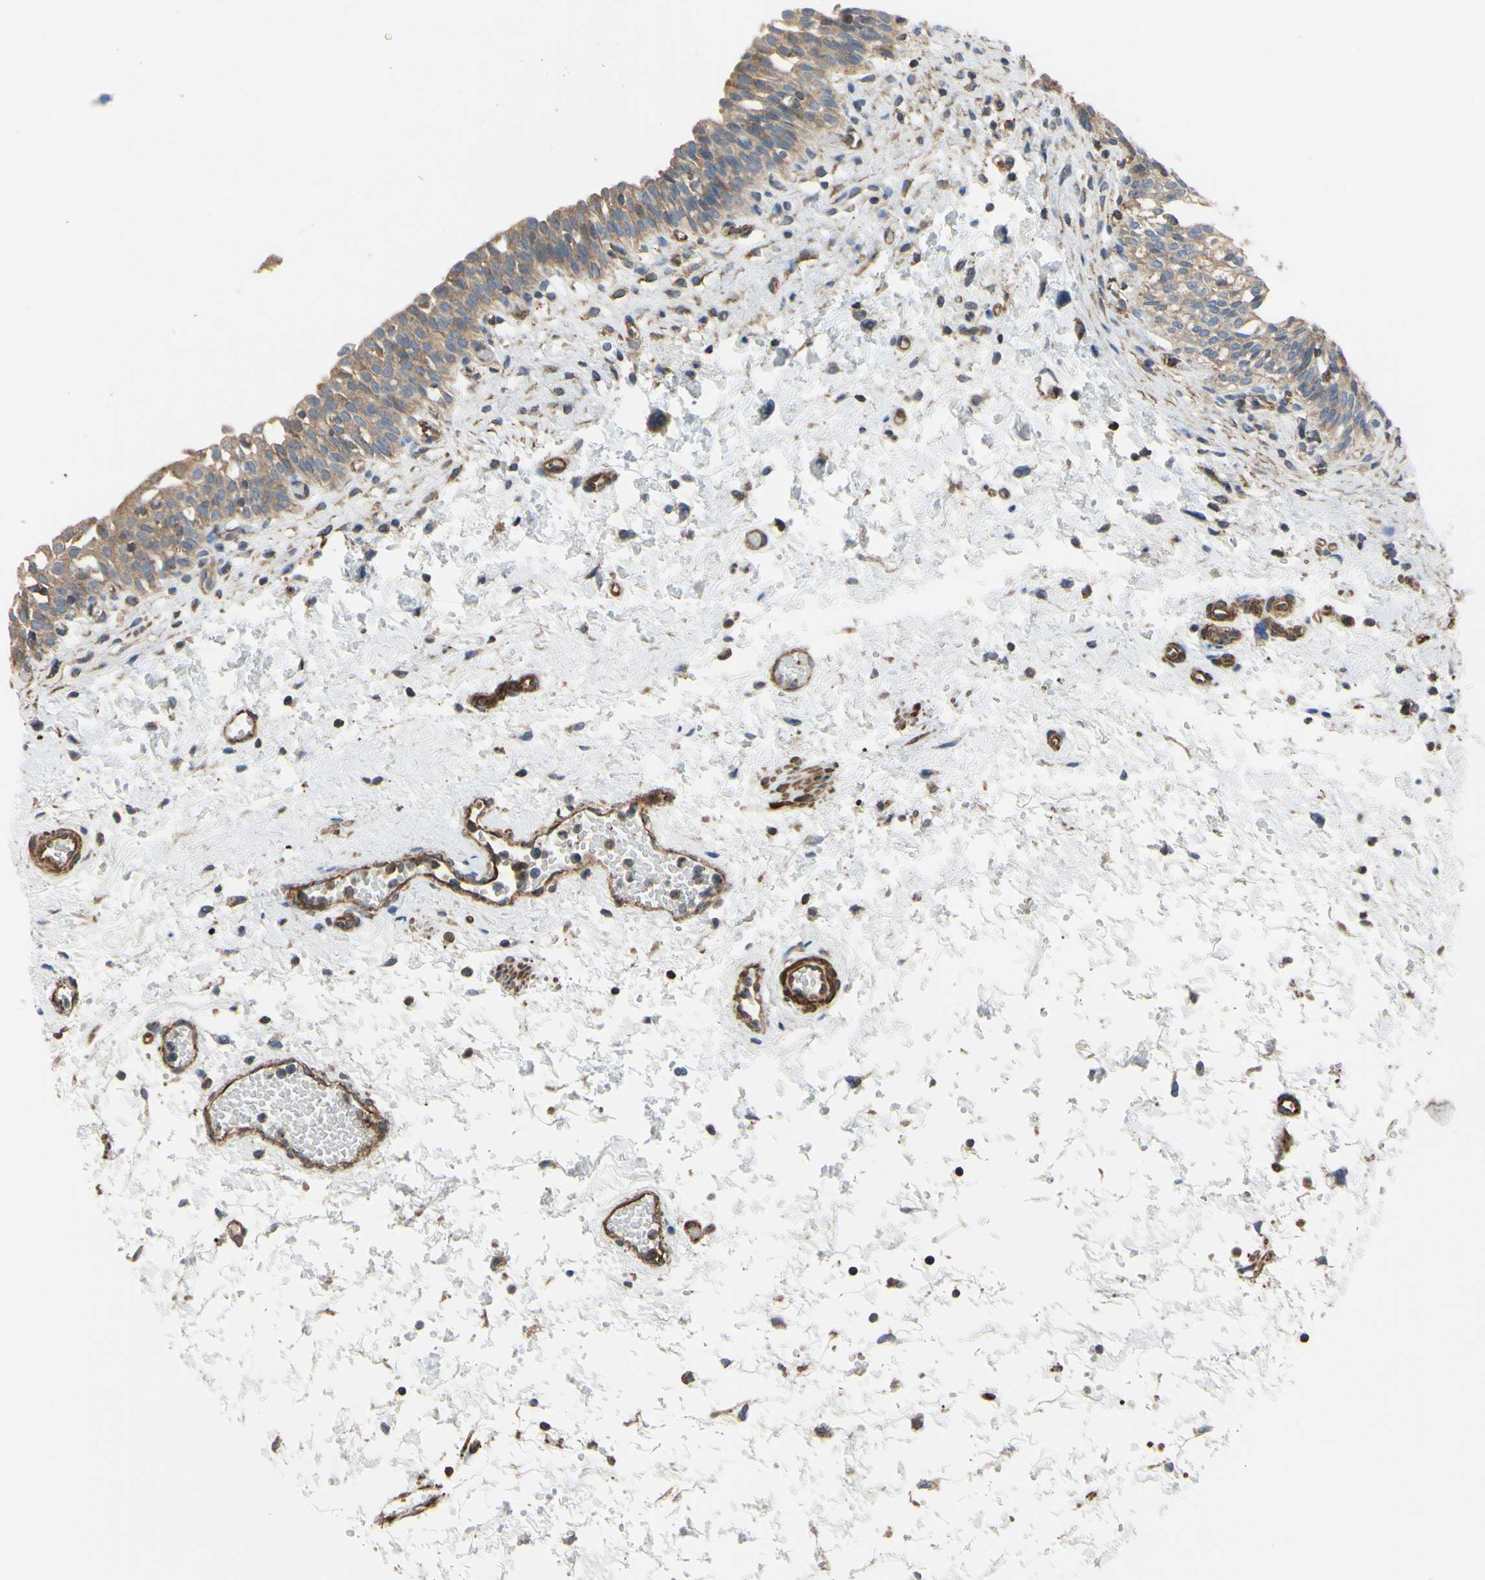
{"staining": {"intensity": "moderate", "quantity": ">75%", "location": "cytoplasmic/membranous"}, "tissue": "urinary bladder", "cell_type": "Urothelial cells", "image_type": "normal", "snomed": [{"axis": "morphology", "description": "Normal tissue, NOS"}, {"axis": "topography", "description": "Urinary bladder"}], "caption": "Immunohistochemical staining of unremarkable human urinary bladder exhibits medium levels of moderate cytoplasmic/membranous staining in approximately >75% of urothelial cells. The staining is performed using DAB brown chromogen to label protein expression. The nuclei are counter-stained blue using hematoxylin.", "gene": "BECN1", "patient": {"sex": "male", "age": 55}}